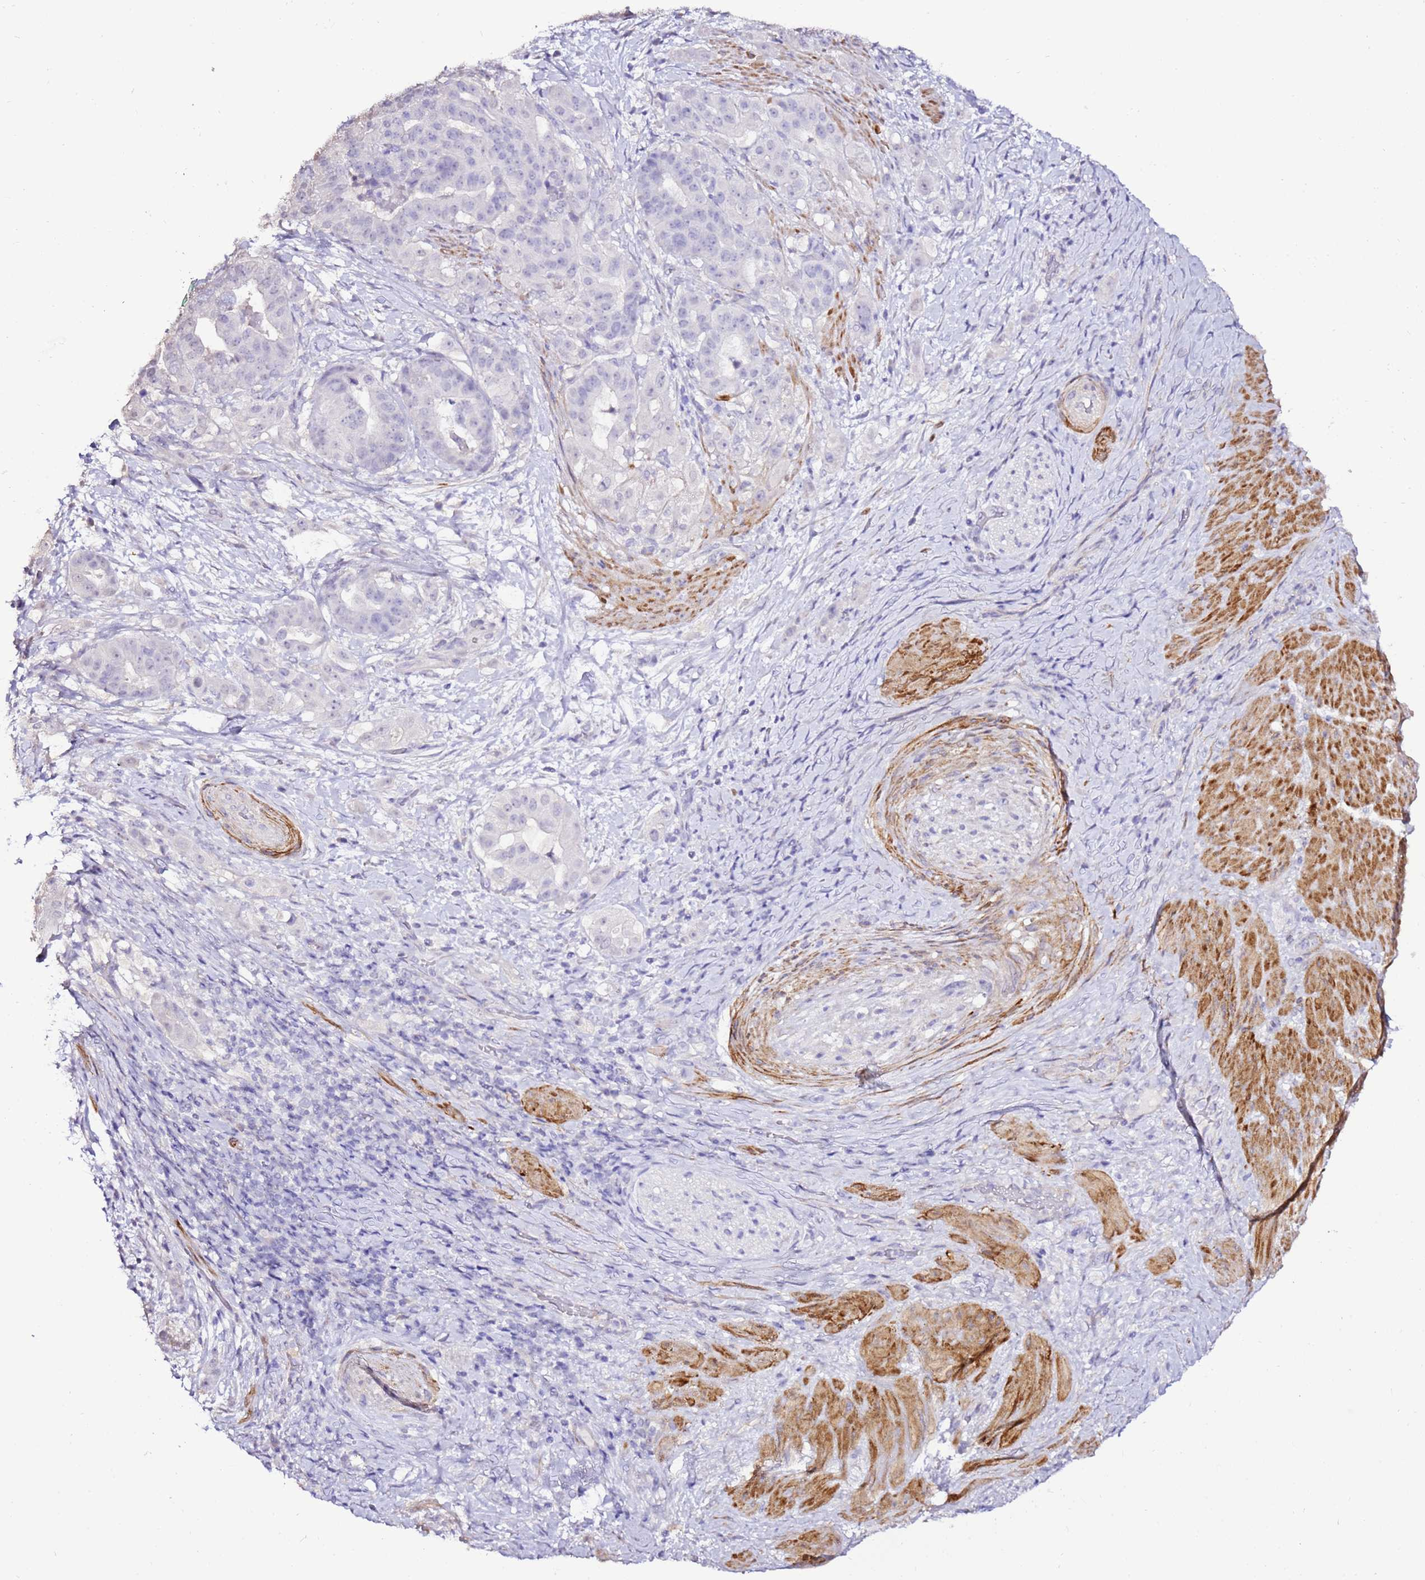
{"staining": {"intensity": "negative", "quantity": "none", "location": "none"}, "tissue": "stomach cancer", "cell_type": "Tumor cells", "image_type": "cancer", "snomed": [{"axis": "morphology", "description": "Adenocarcinoma, NOS"}, {"axis": "topography", "description": "Stomach"}], "caption": "IHC image of neoplastic tissue: stomach adenocarcinoma stained with DAB (3,3'-diaminobenzidine) exhibits no significant protein positivity in tumor cells. Brightfield microscopy of immunohistochemistry (IHC) stained with DAB (brown) and hematoxylin (blue), captured at high magnification.", "gene": "ART5", "patient": {"sex": "male", "age": 48}}